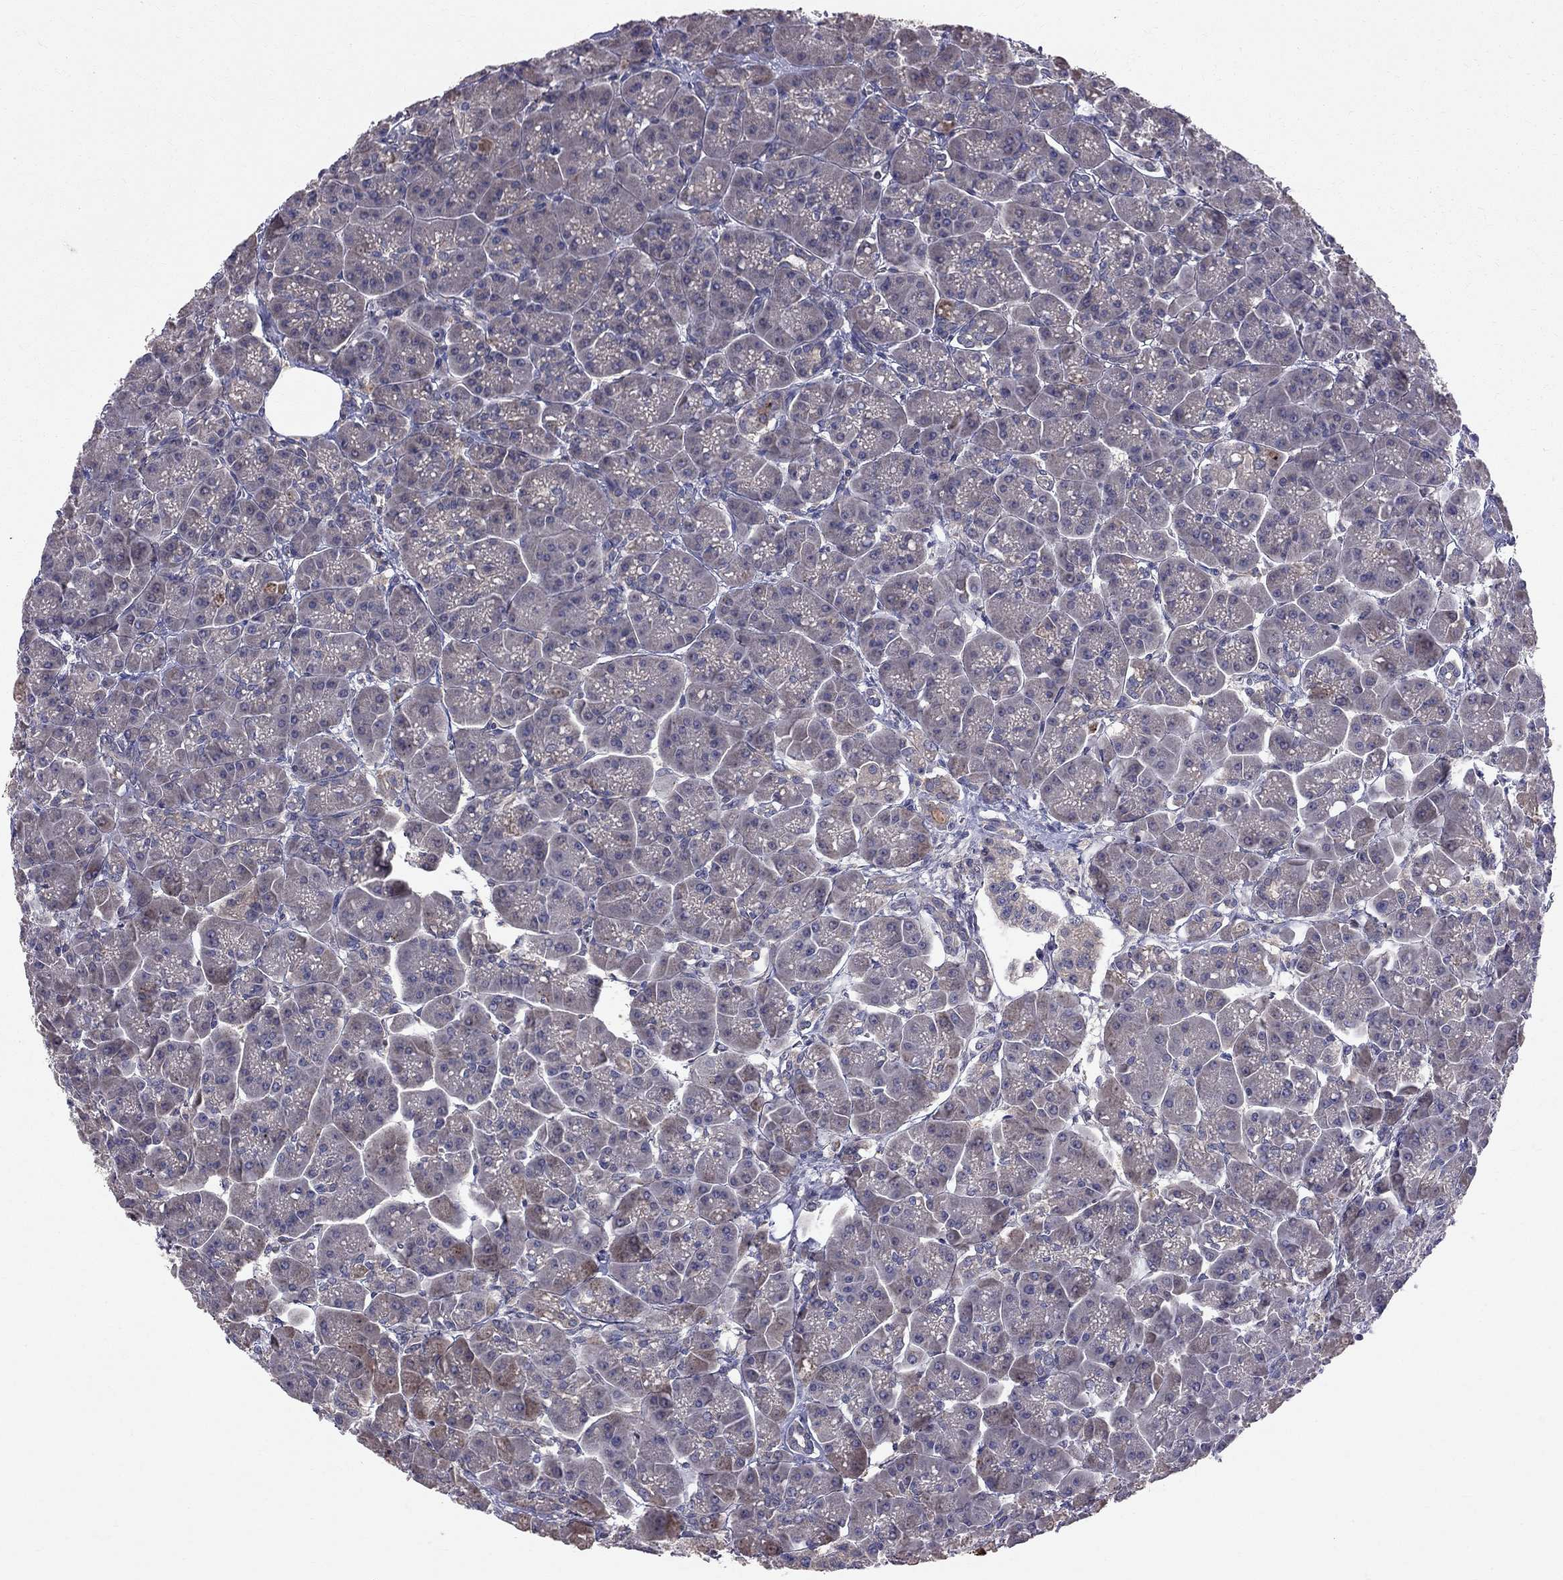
{"staining": {"intensity": "negative", "quantity": "none", "location": "none"}, "tissue": "pancreas", "cell_type": "Exocrine glandular cells", "image_type": "normal", "snomed": [{"axis": "morphology", "description": "Normal tissue, NOS"}, {"axis": "topography", "description": "Pancreas"}], "caption": "DAB immunohistochemical staining of benign human pancreas demonstrates no significant expression in exocrine glandular cells.", "gene": "PIK3CG", "patient": {"sex": "male", "age": 70}}